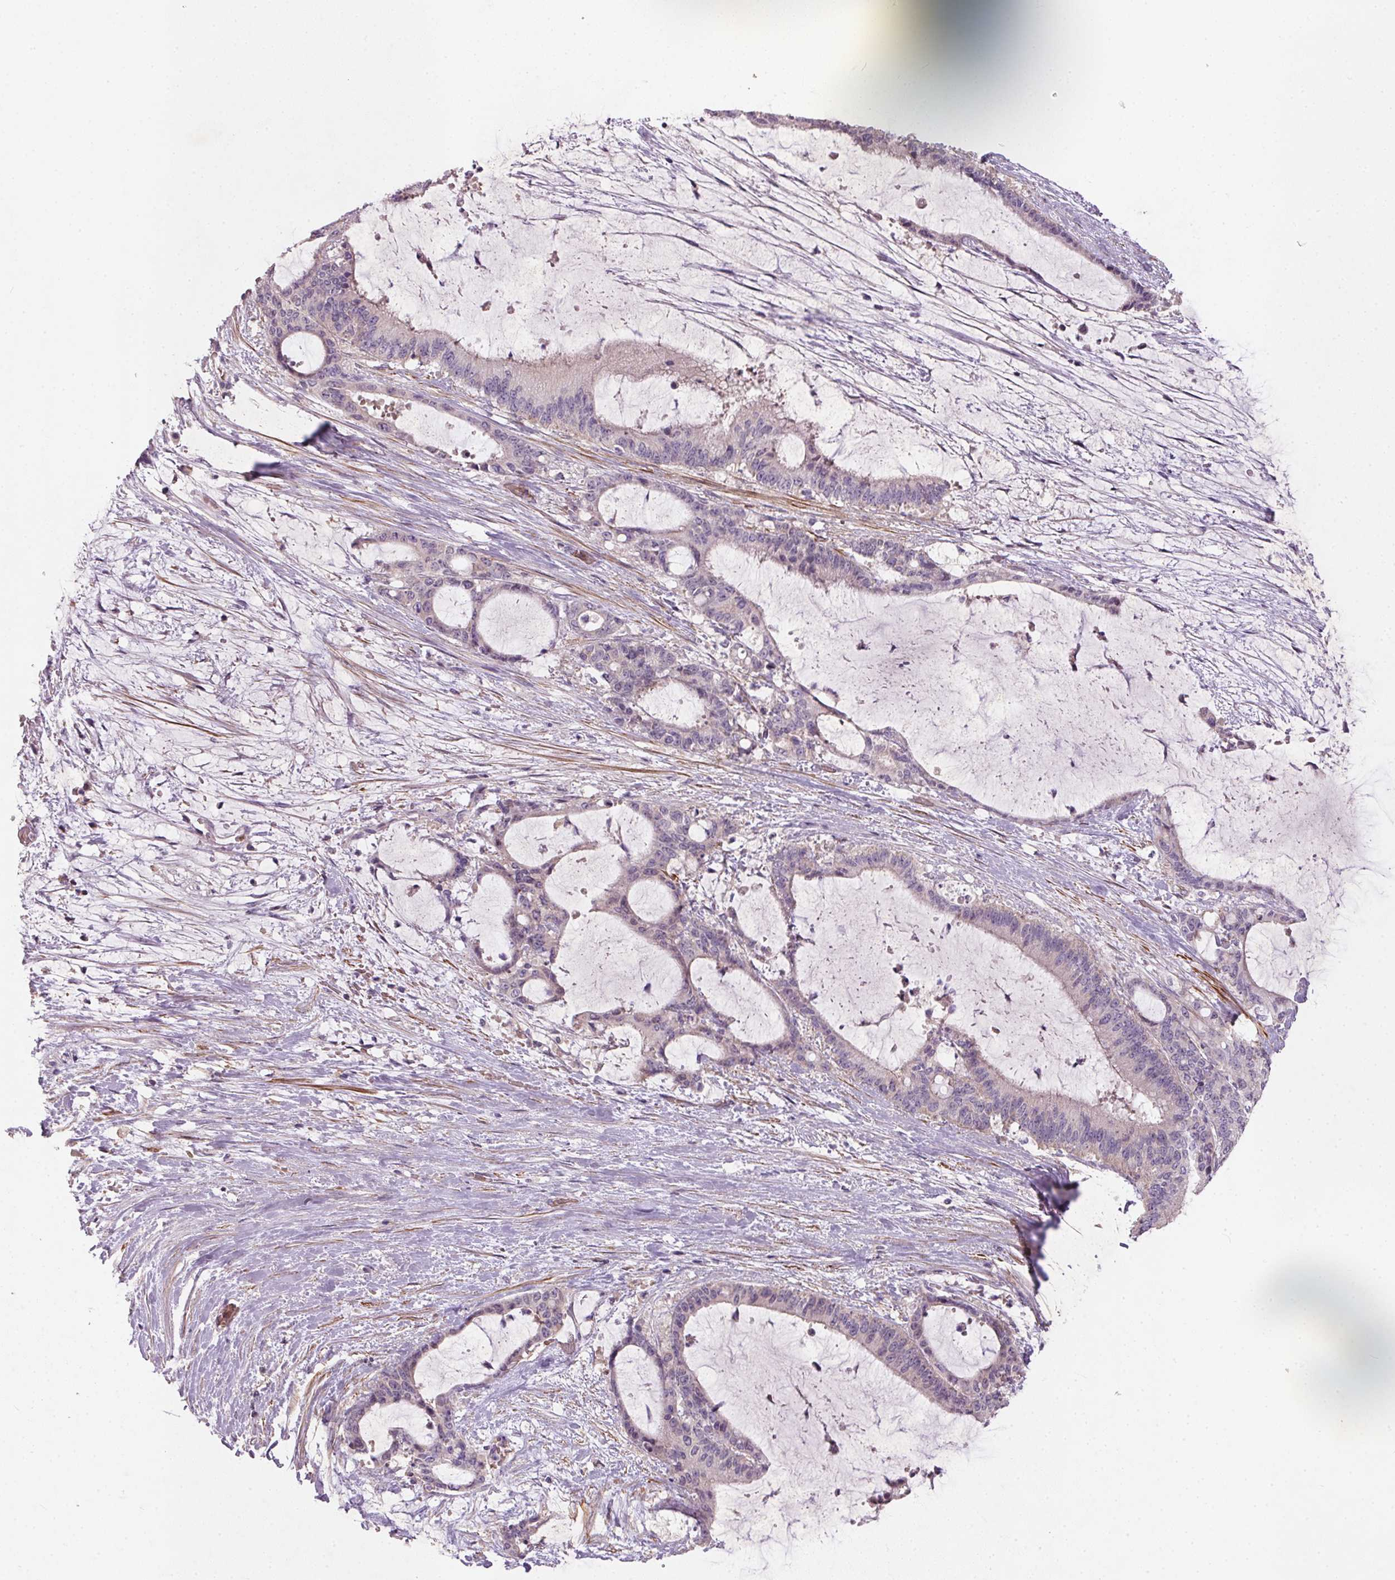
{"staining": {"intensity": "weak", "quantity": "<25%", "location": "cytoplasmic/membranous"}, "tissue": "liver cancer", "cell_type": "Tumor cells", "image_type": "cancer", "snomed": [{"axis": "morphology", "description": "Normal tissue, NOS"}, {"axis": "morphology", "description": "Cholangiocarcinoma"}, {"axis": "topography", "description": "Liver"}, {"axis": "topography", "description": "Peripheral nerve tissue"}], "caption": "High power microscopy photomicrograph of an IHC photomicrograph of cholangiocarcinoma (liver), revealing no significant staining in tumor cells.", "gene": "KCNK15", "patient": {"sex": "female", "age": 73}}